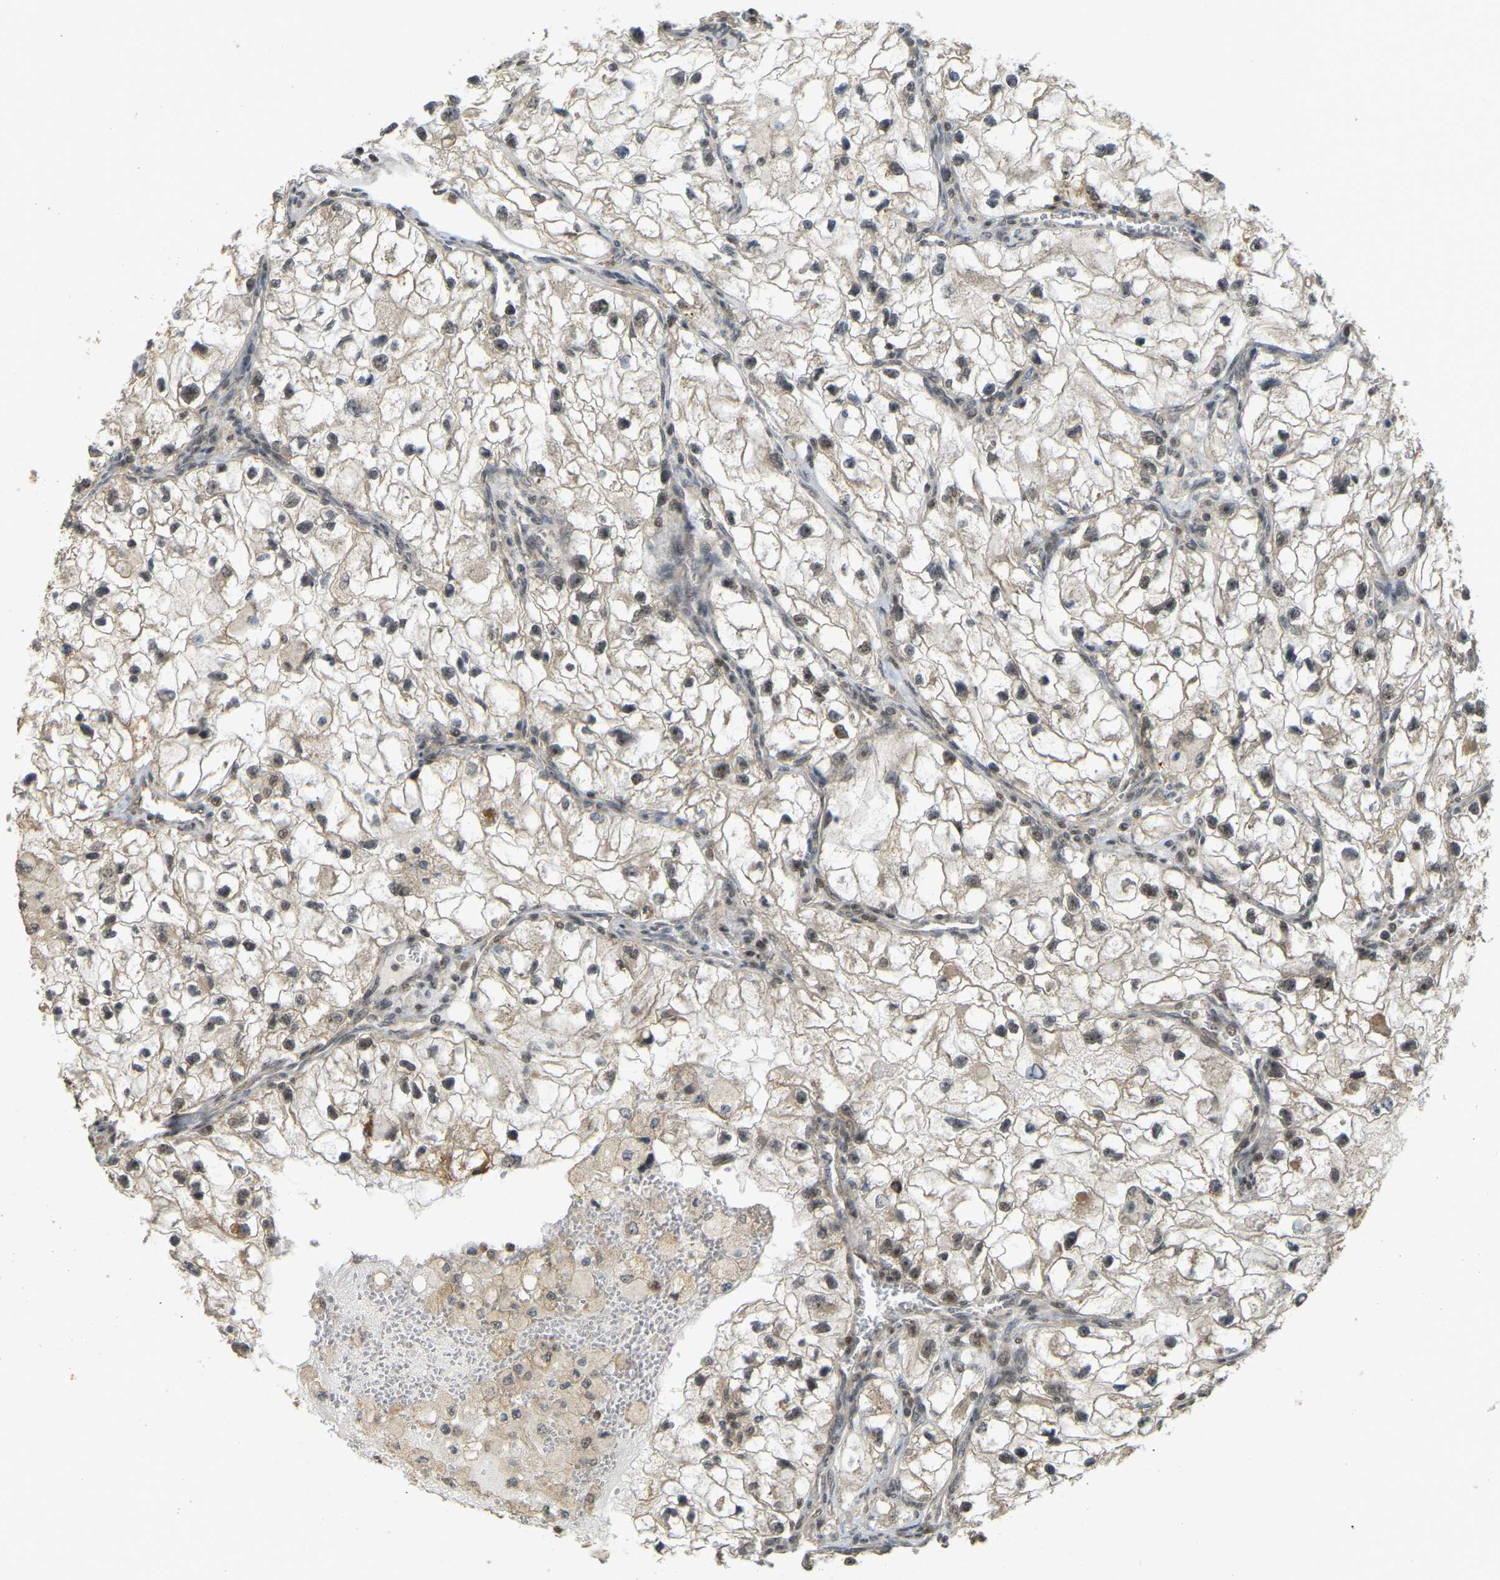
{"staining": {"intensity": "moderate", "quantity": "25%-75%", "location": "nuclear"}, "tissue": "renal cancer", "cell_type": "Tumor cells", "image_type": "cancer", "snomed": [{"axis": "morphology", "description": "Adenocarcinoma, NOS"}, {"axis": "topography", "description": "Kidney"}], "caption": "Renal cancer stained with a brown dye reveals moderate nuclear positive staining in about 25%-75% of tumor cells.", "gene": "BRF2", "patient": {"sex": "female", "age": 70}}